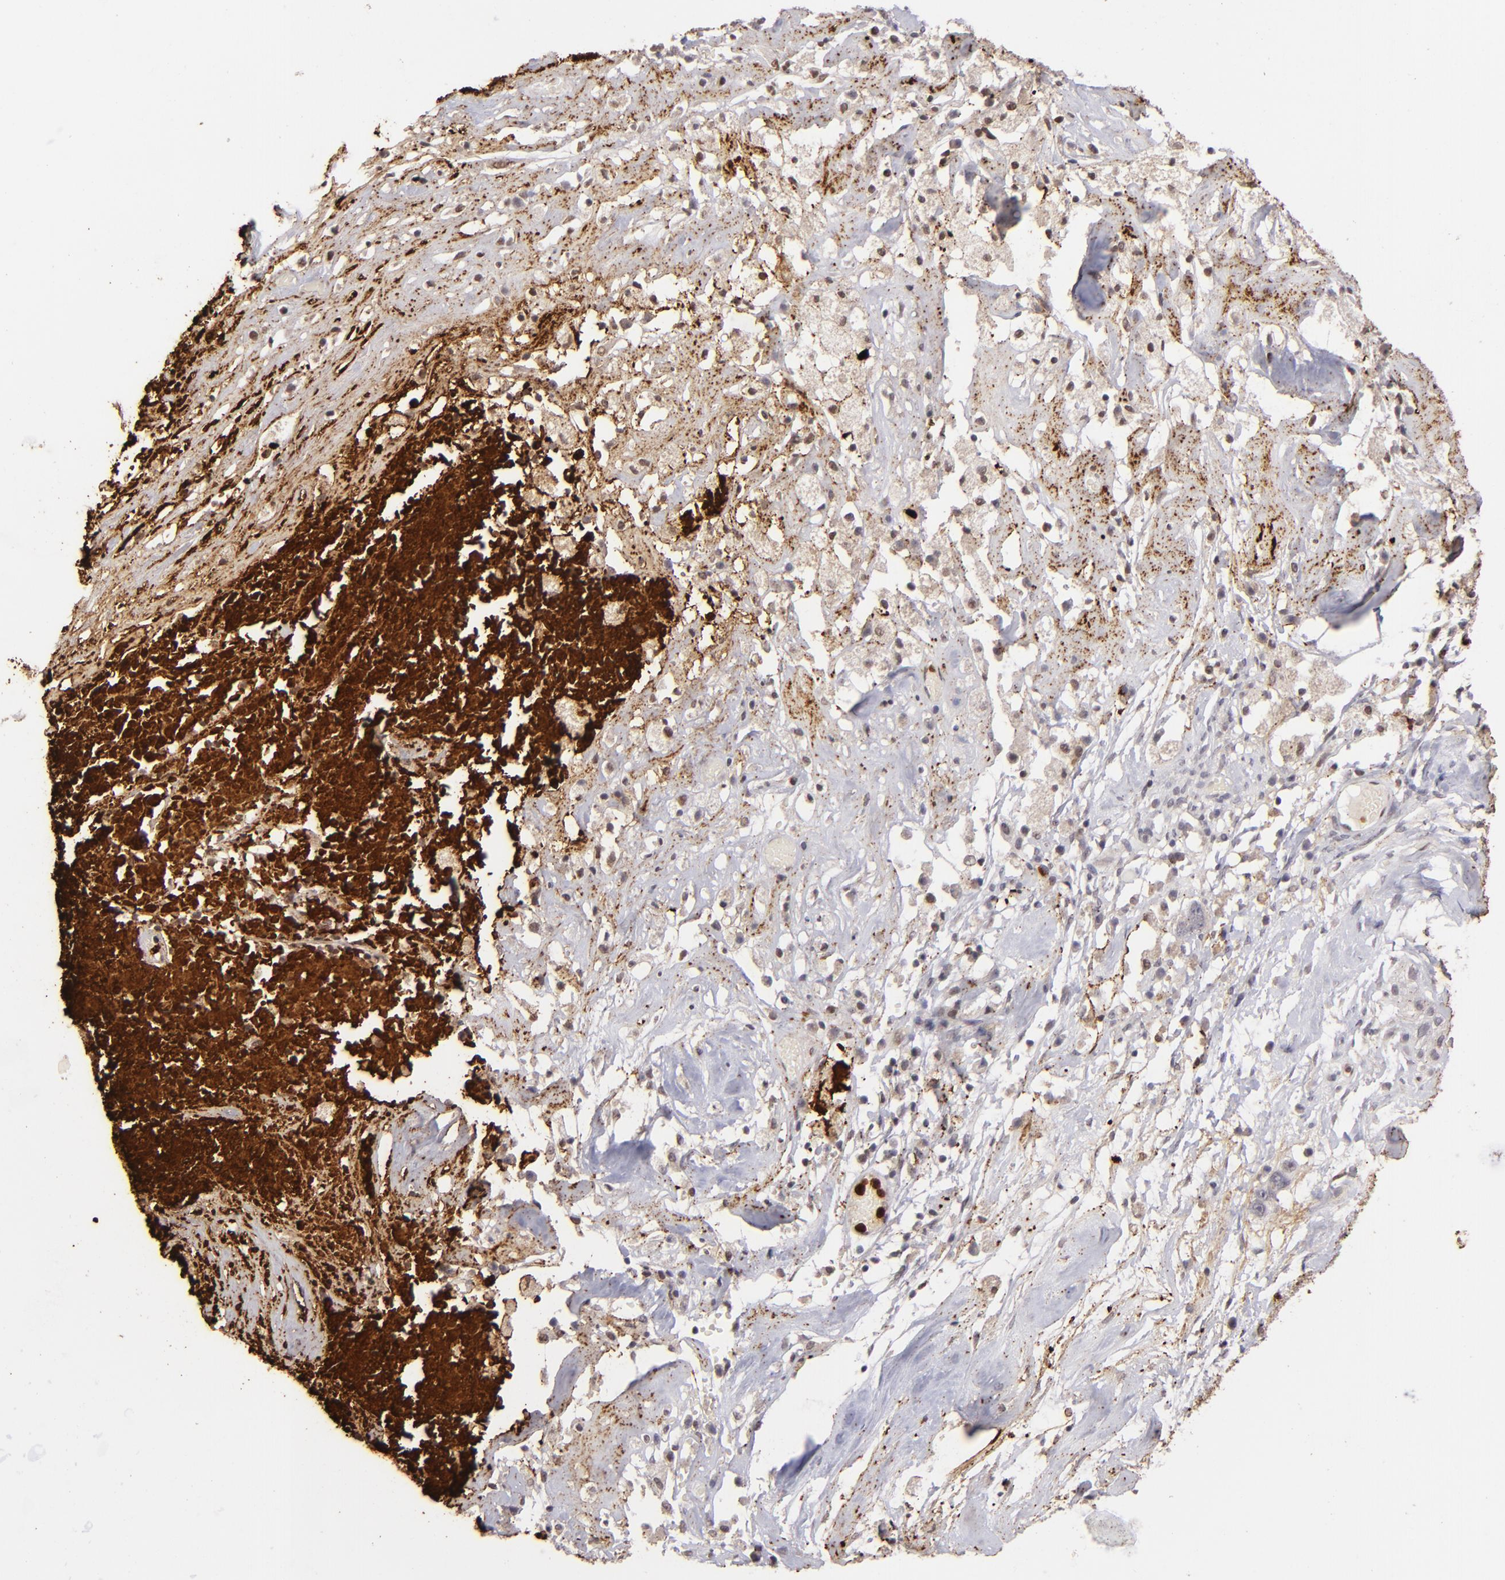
{"staining": {"intensity": "weak", "quantity": "<25%", "location": "cytoplasmic/membranous,nuclear"}, "tissue": "ovarian cancer", "cell_type": "Tumor cells", "image_type": "cancer", "snomed": [{"axis": "morphology", "description": "Normal tissue, NOS"}, {"axis": "morphology", "description": "Cystadenocarcinoma, serous, NOS"}, {"axis": "topography", "description": "Ovary"}], "caption": "DAB immunohistochemical staining of ovarian cancer reveals no significant staining in tumor cells. (DAB immunohistochemistry (IHC), high magnification).", "gene": "RXRG", "patient": {"sex": "female", "age": 62}}